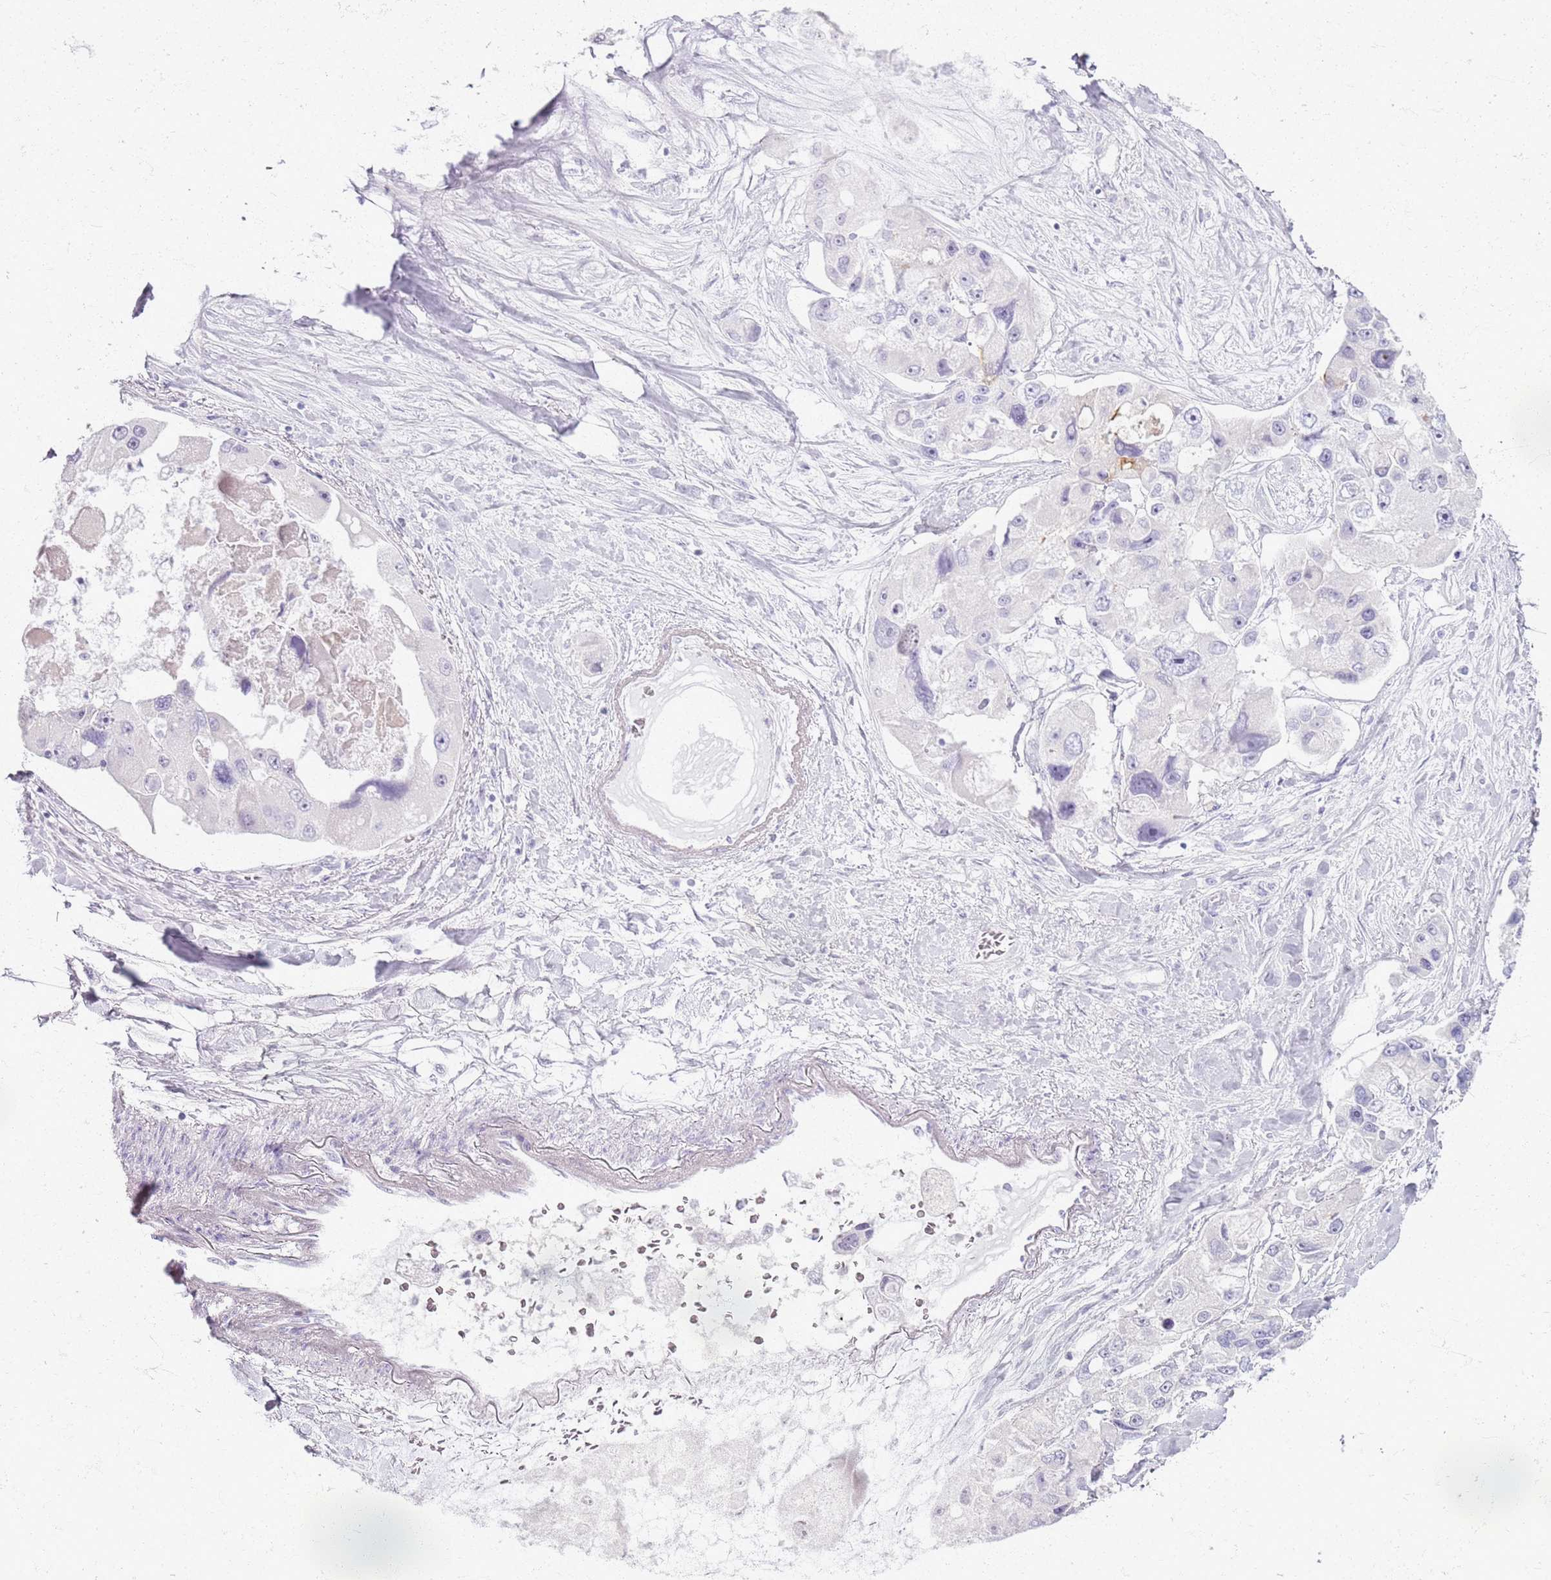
{"staining": {"intensity": "negative", "quantity": "none", "location": "none"}, "tissue": "lung cancer", "cell_type": "Tumor cells", "image_type": "cancer", "snomed": [{"axis": "morphology", "description": "Adenocarcinoma, NOS"}, {"axis": "topography", "description": "Lung"}], "caption": "Tumor cells show no significant expression in lung adenocarcinoma.", "gene": "CSRP3", "patient": {"sex": "female", "age": 54}}